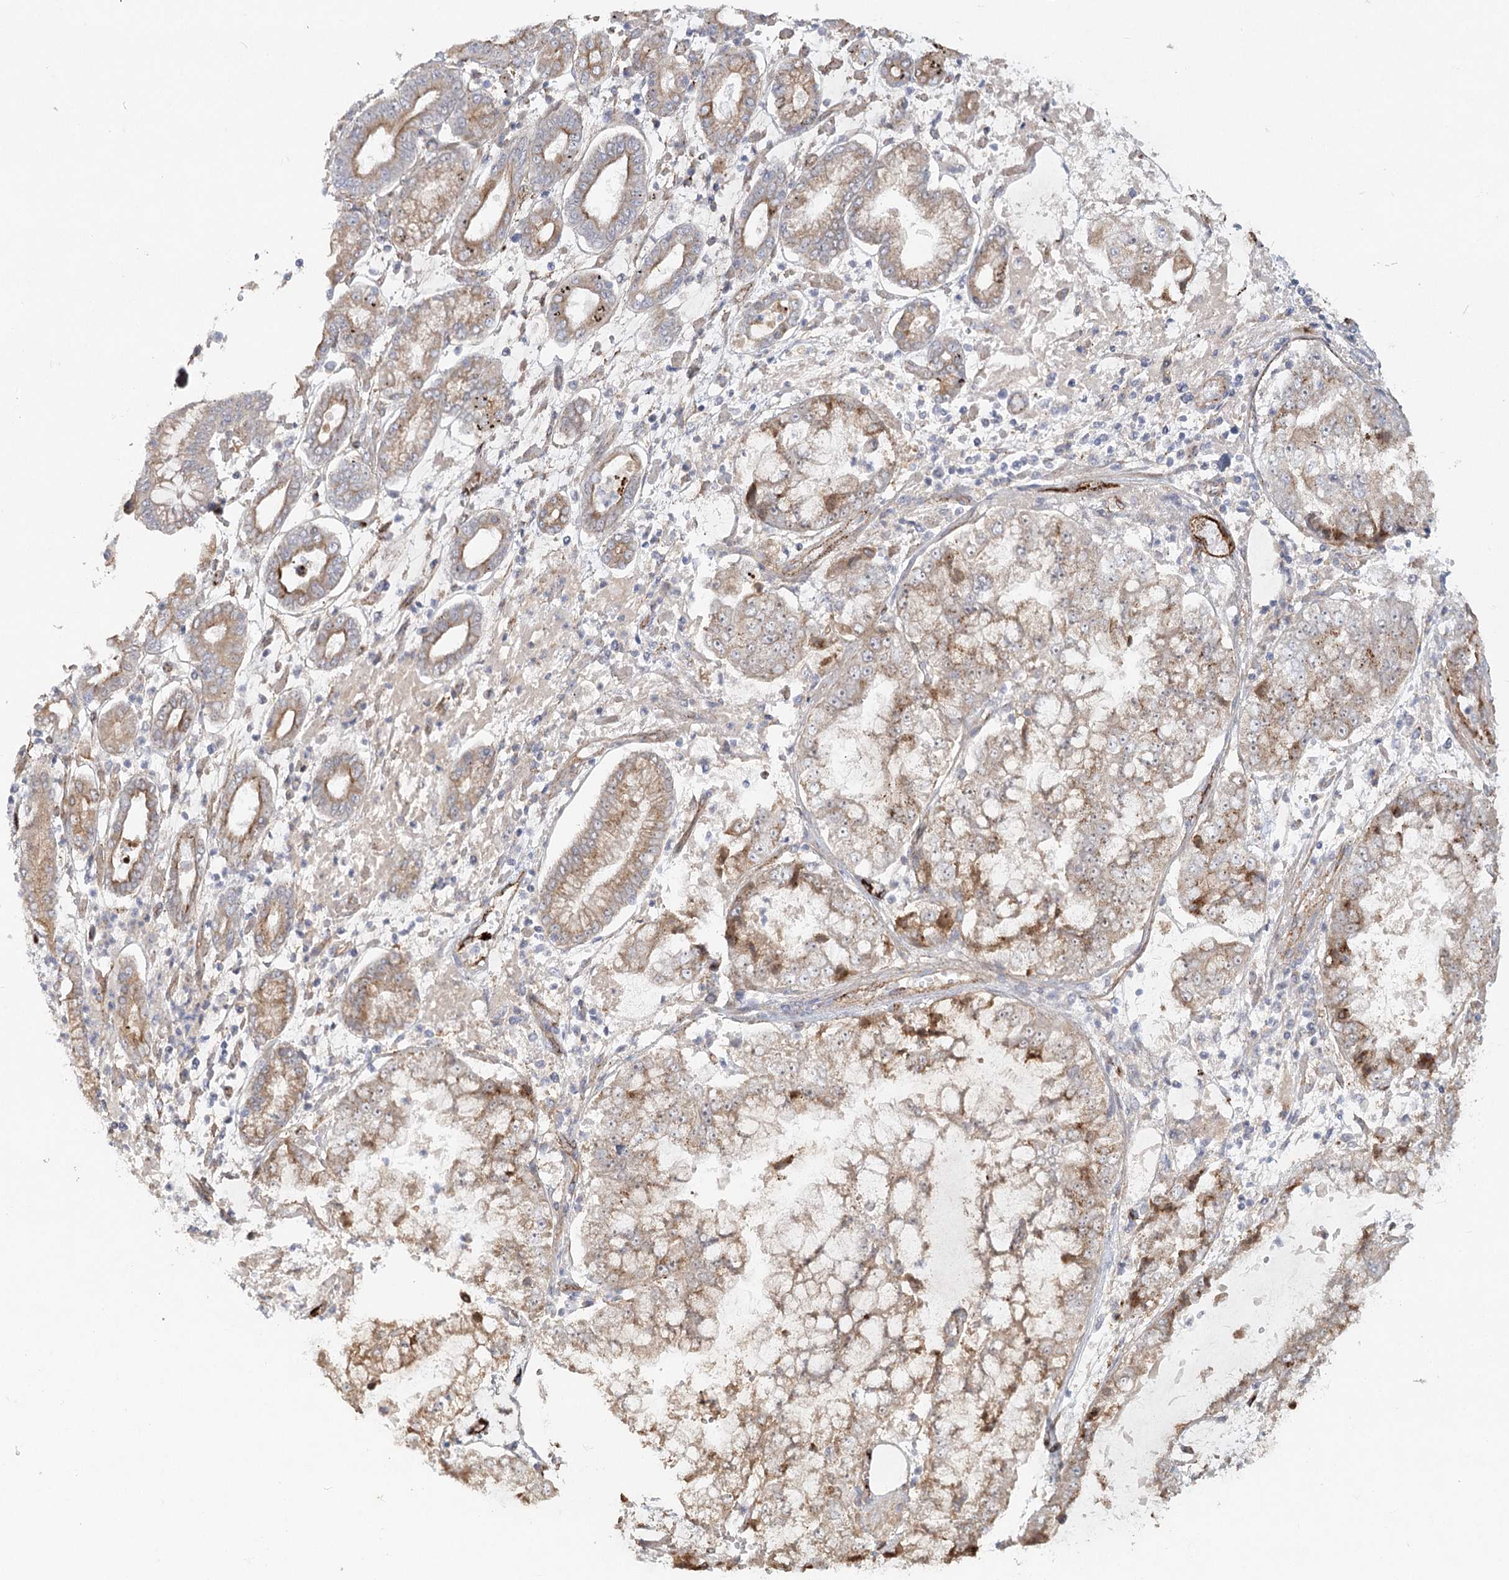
{"staining": {"intensity": "weak", "quantity": ">75%", "location": "cytoplasmic/membranous"}, "tissue": "stomach cancer", "cell_type": "Tumor cells", "image_type": "cancer", "snomed": [{"axis": "morphology", "description": "Adenocarcinoma, NOS"}, {"axis": "topography", "description": "Stomach"}], "caption": "Stomach cancer stained with a protein marker exhibits weak staining in tumor cells.", "gene": "KBTBD4", "patient": {"sex": "male", "age": 76}}